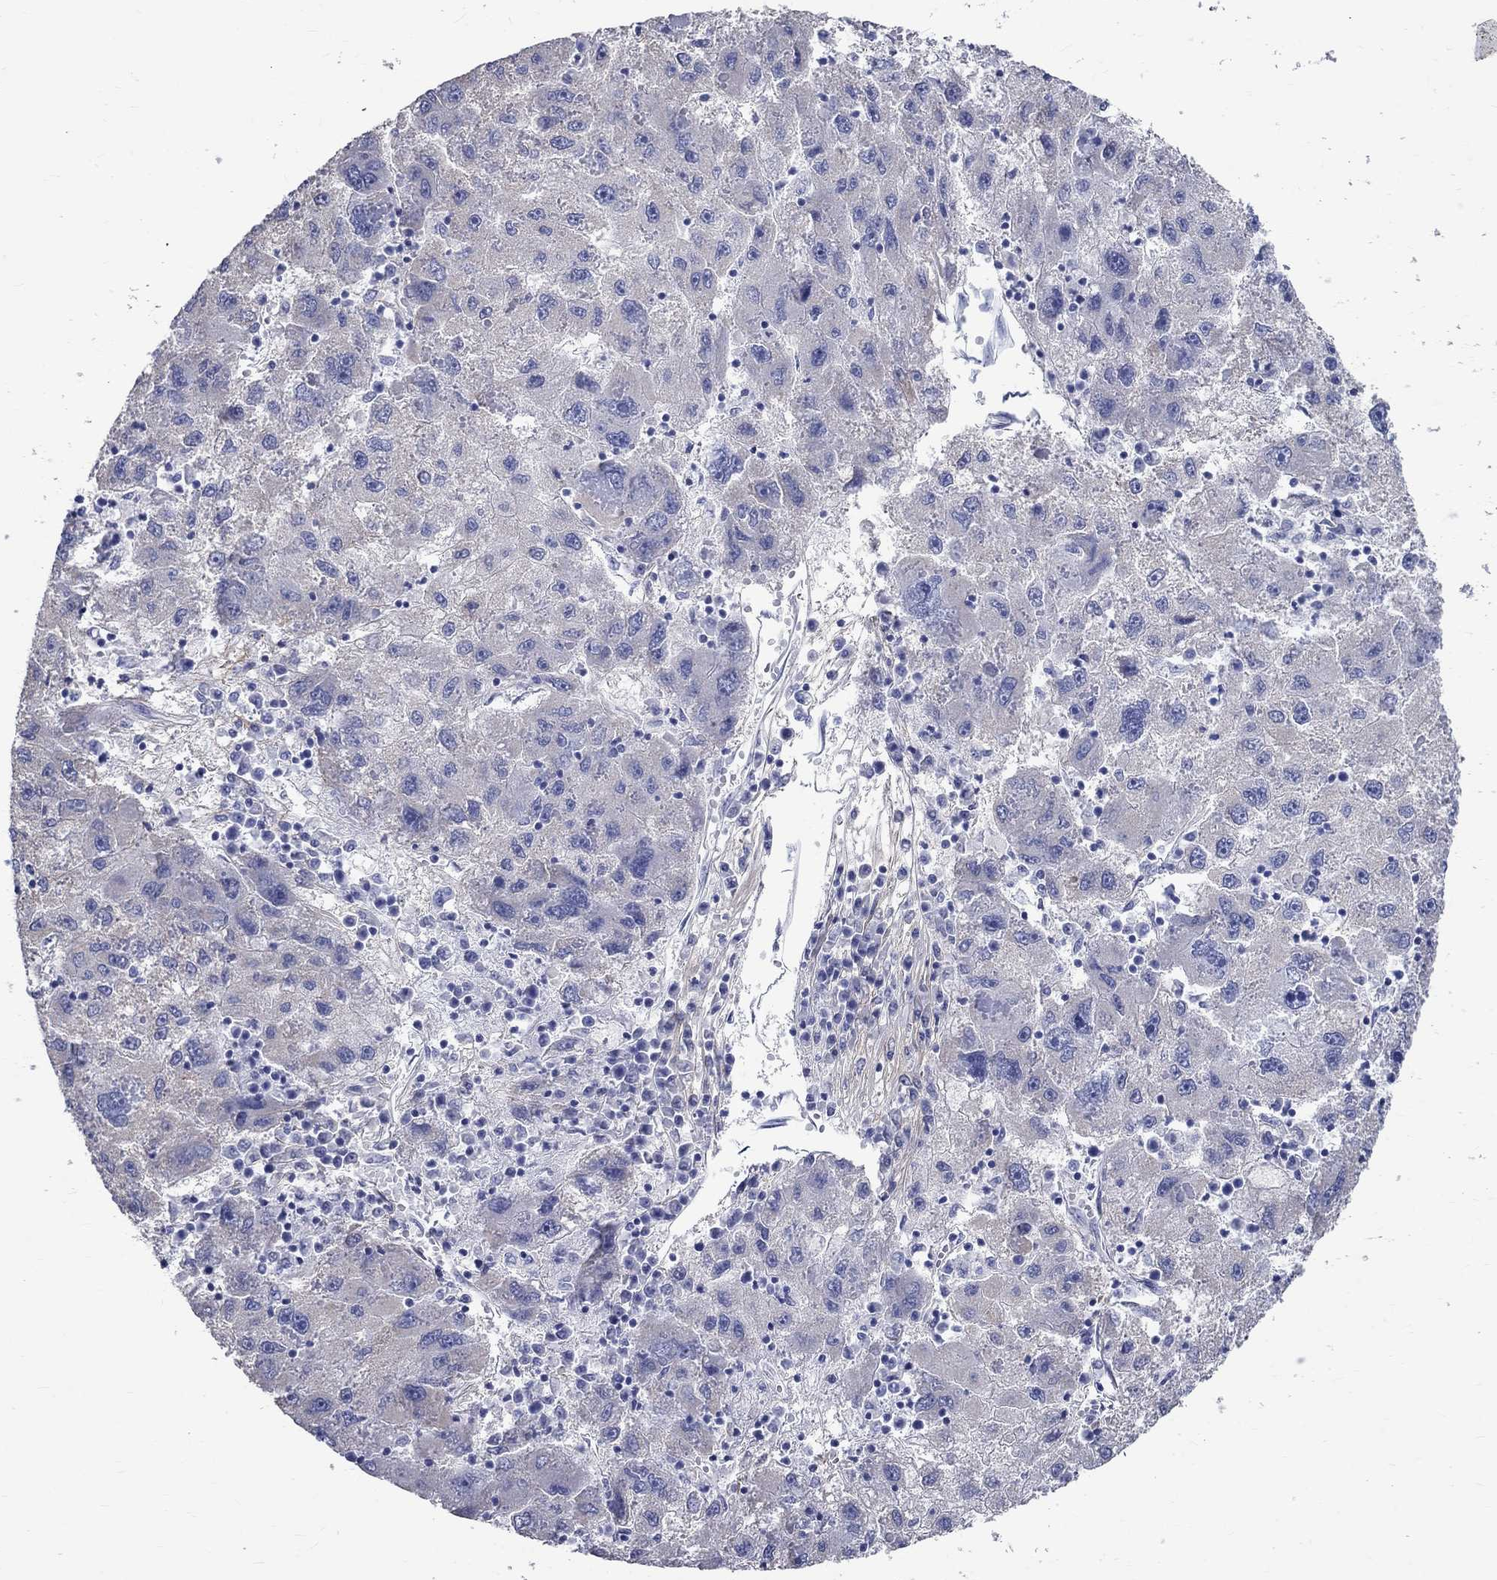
{"staining": {"intensity": "negative", "quantity": "none", "location": "none"}, "tissue": "liver cancer", "cell_type": "Tumor cells", "image_type": "cancer", "snomed": [{"axis": "morphology", "description": "Carcinoma, Hepatocellular, NOS"}, {"axis": "topography", "description": "Liver"}], "caption": "High magnification brightfield microscopy of liver cancer stained with DAB (3,3'-diaminobenzidine) (brown) and counterstained with hematoxylin (blue): tumor cells show no significant staining.", "gene": "ANXA10", "patient": {"sex": "male", "age": 75}}